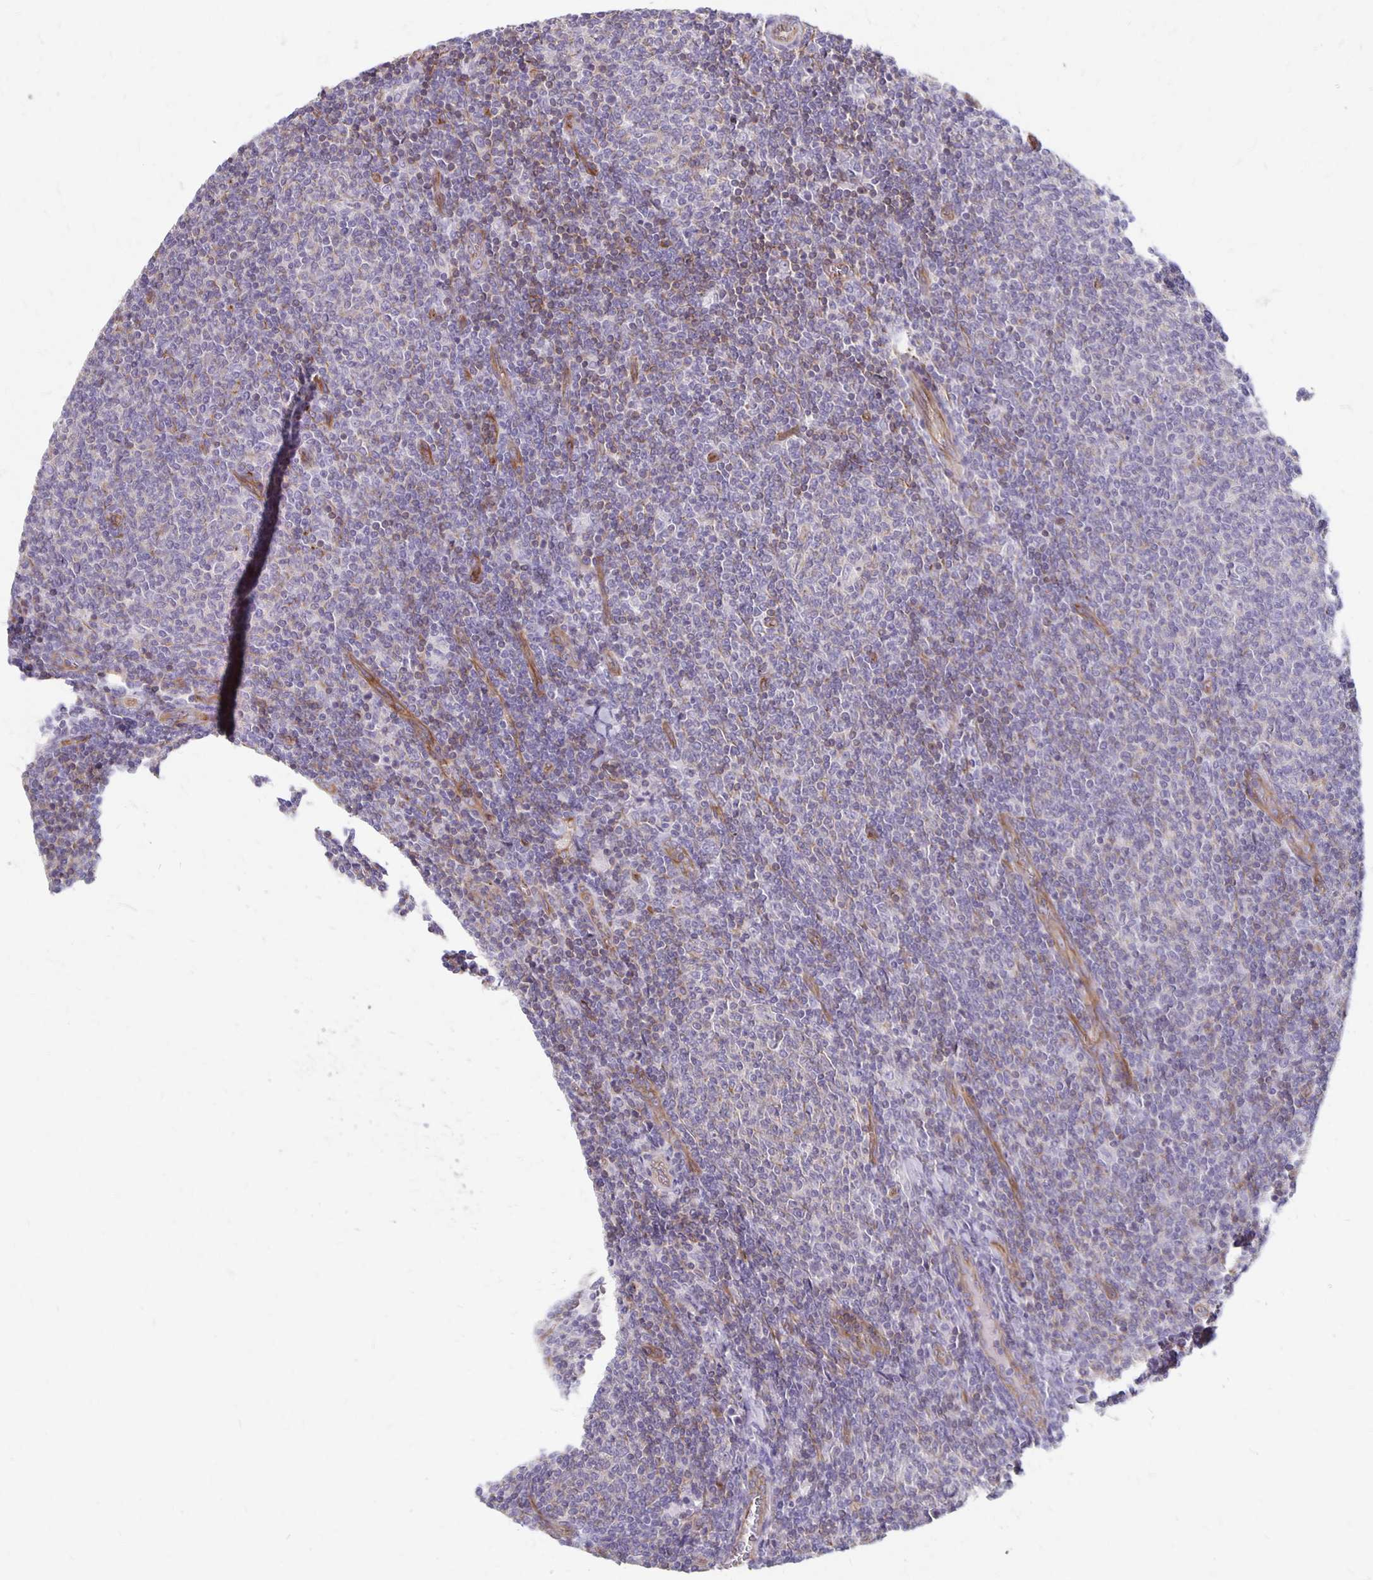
{"staining": {"intensity": "negative", "quantity": "none", "location": "none"}, "tissue": "lymphoma", "cell_type": "Tumor cells", "image_type": "cancer", "snomed": [{"axis": "morphology", "description": "Malignant lymphoma, non-Hodgkin's type, Low grade"}, {"axis": "topography", "description": "Lymph node"}], "caption": "This is a micrograph of immunohistochemistry (IHC) staining of malignant lymphoma, non-Hodgkin's type (low-grade), which shows no staining in tumor cells.", "gene": "PPP1R3E", "patient": {"sex": "male", "age": 52}}